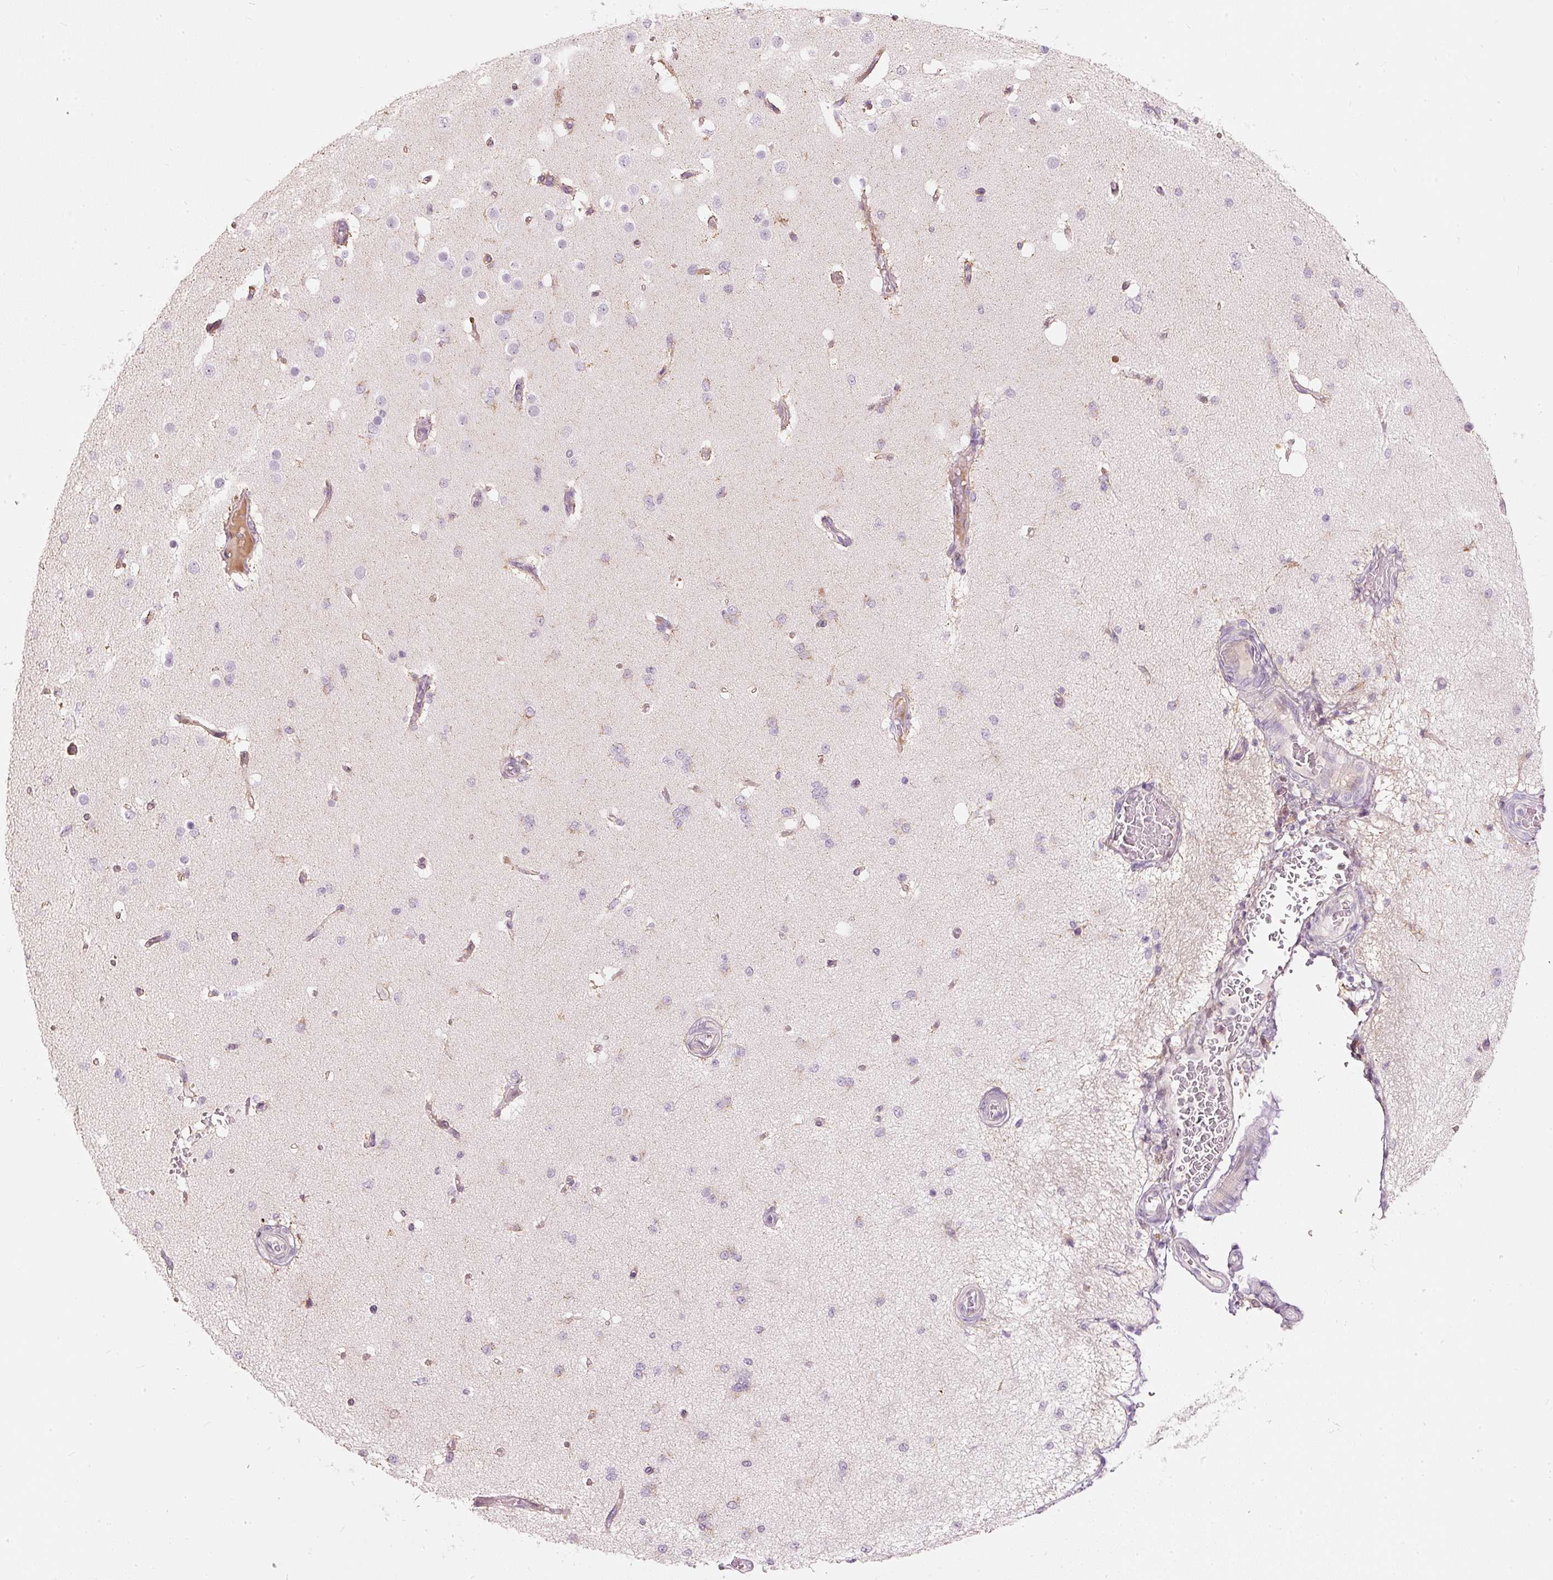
{"staining": {"intensity": "weak", "quantity": ">75%", "location": "cytoplasmic/membranous"}, "tissue": "cerebral cortex", "cell_type": "Endothelial cells", "image_type": "normal", "snomed": [{"axis": "morphology", "description": "Normal tissue, NOS"}, {"axis": "morphology", "description": "Inflammation, NOS"}, {"axis": "topography", "description": "Cerebral cortex"}], "caption": "This is a photomicrograph of IHC staining of benign cerebral cortex, which shows weak positivity in the cytoplasmic/membranous of endothelial cells.", "gene": "RNF39", "patient": {"sex": "male", "age": 6}}